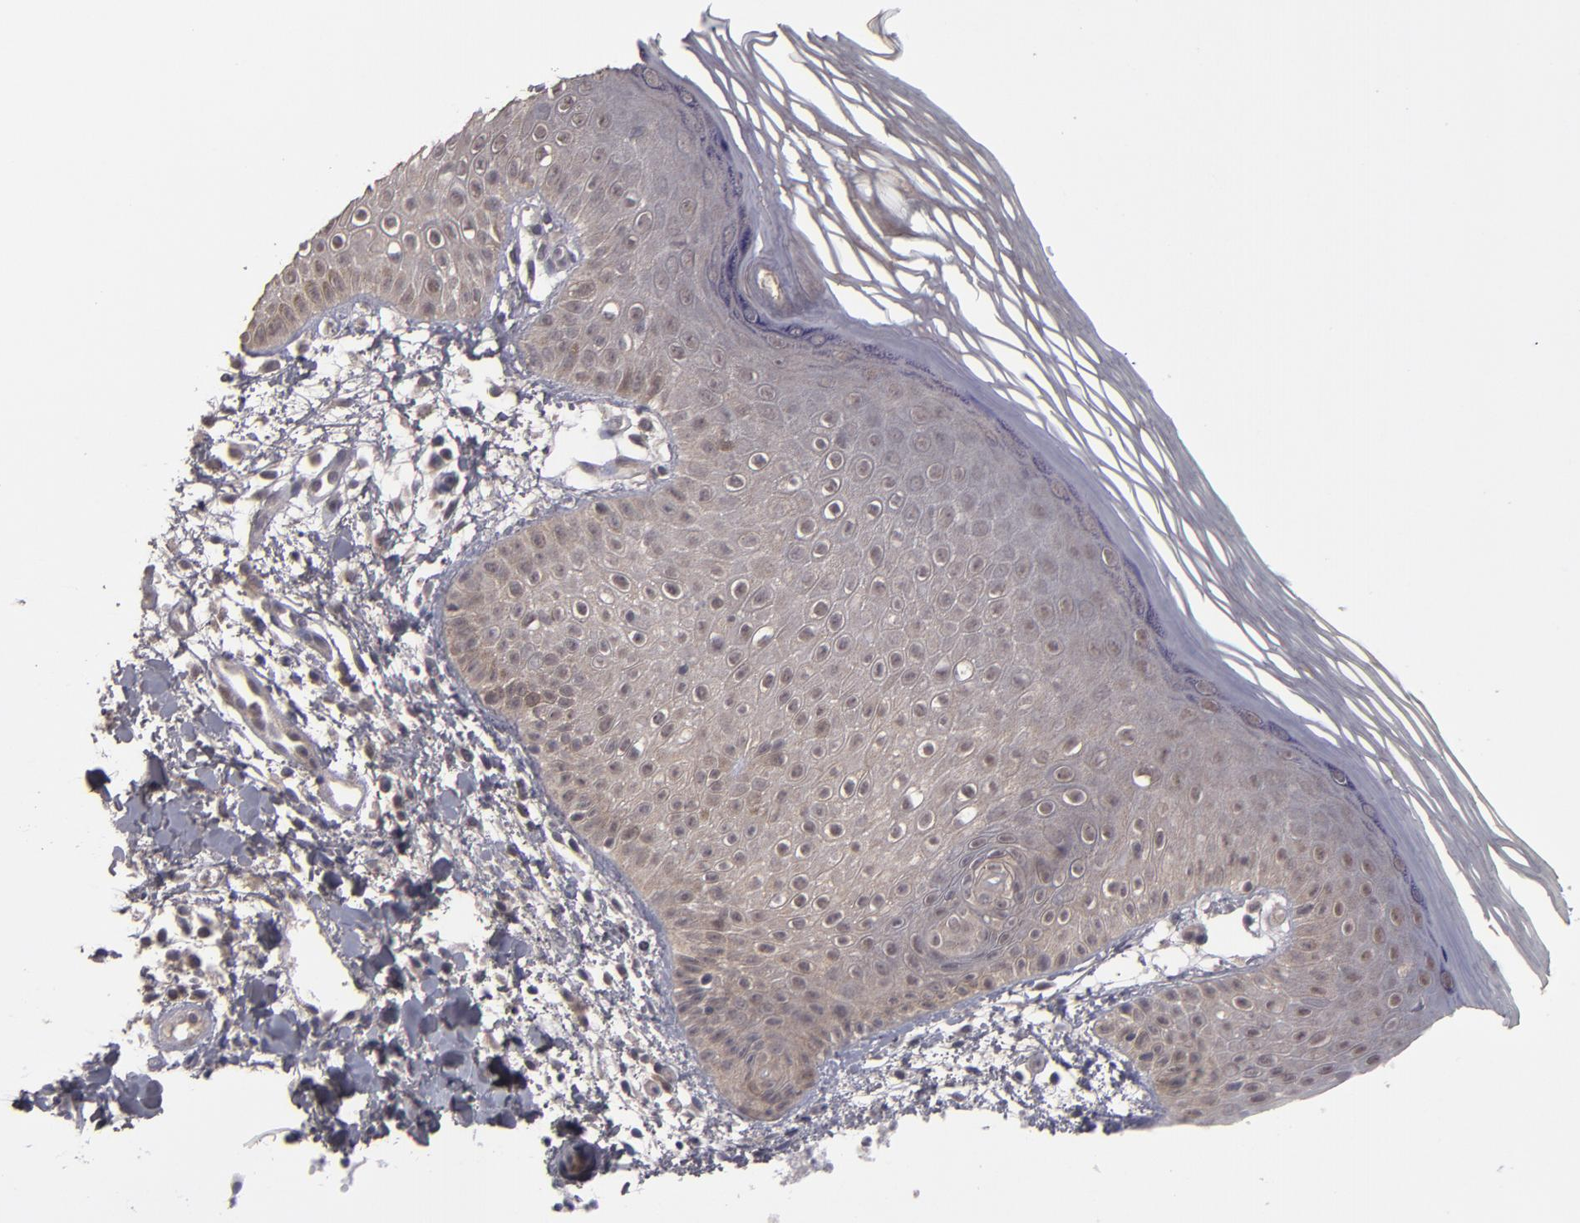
{"staining": {"intensity": "moderate", "quantity": ">75%", "location": "cytoplasmic/membranous"}, "tissue": "skin", "cell_type": "Epidermal cells", "image_type": "normal", "snomed": [{"axis": "morphology", "description": "Normal tissue, NOS"}, {"axis": "morphology", "description": "Inflammation, NOS"}, {"axis": "topography", "description": "Soft tissue"}, {"axis": "topography", "description": "Anal"}], "caption": "Immunohistochemistry (IHC) of normal human skin exhibits medium levels of moderate cytoplasmic/membranous positivity in about >75% of epidermal cells.", "gene": "TYMS", "patient": {"sex": "female", "age": 15}}